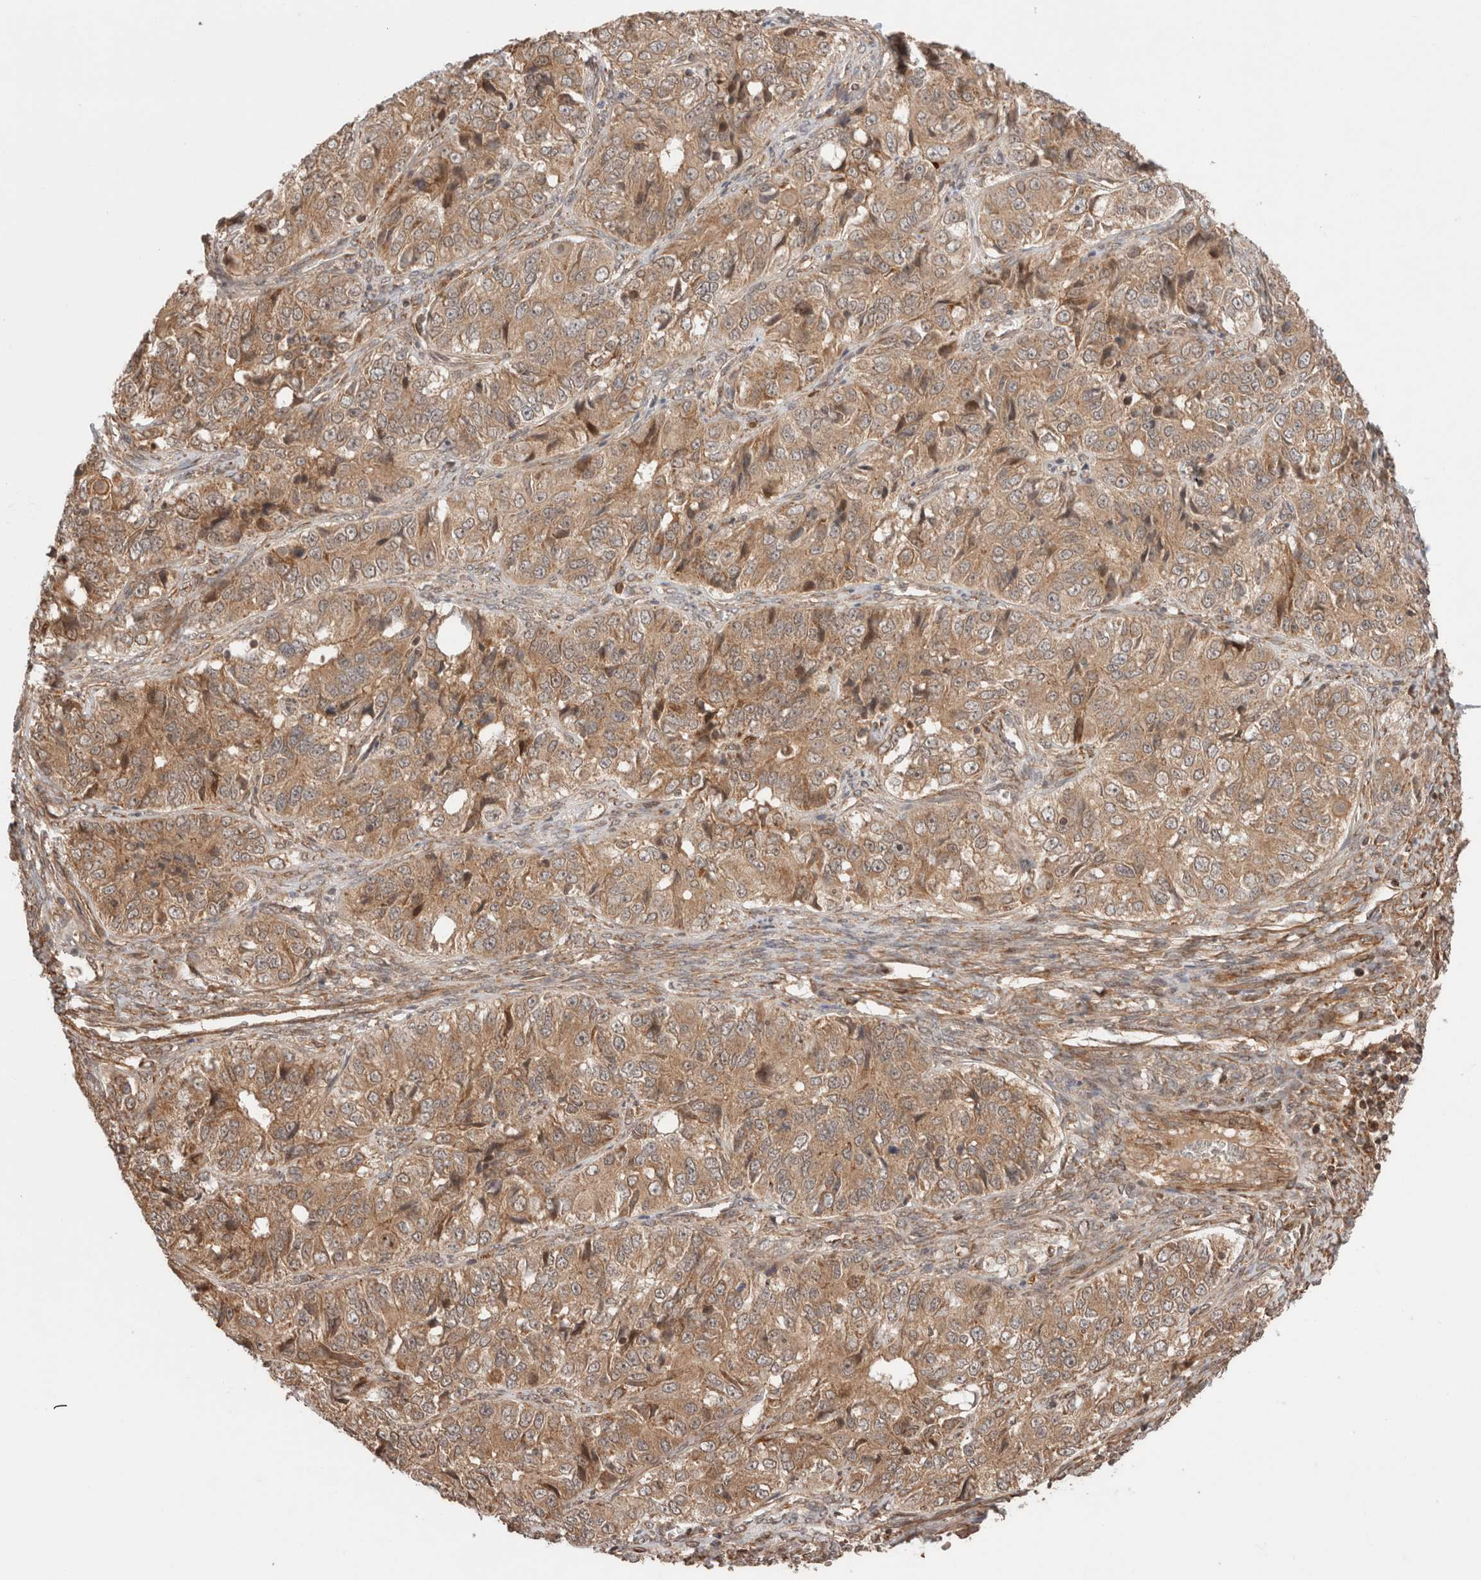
{"staining": {"intensity": "moderate", "quantity": ">75%", "location": "cytoplasmic/membranous"}, "tissue": "ovarian cancer", "cell_type": "Tumor cells", "image_type": "cancer", "snomed": [{"axis": "morphology", "description": "Carcinoma, endometroid"}, {"axis": "topography", "description": "Ovary"}], "caption": "This is a histology image of immunohistochemistry (IHC) staining of endometroid carcinoma (ovarian), which shows moderate staining in the cytoplasmic/membranous of tumor cells.", "gene": "ZNF649", "patient": {"sex": "female", "age": 51}}